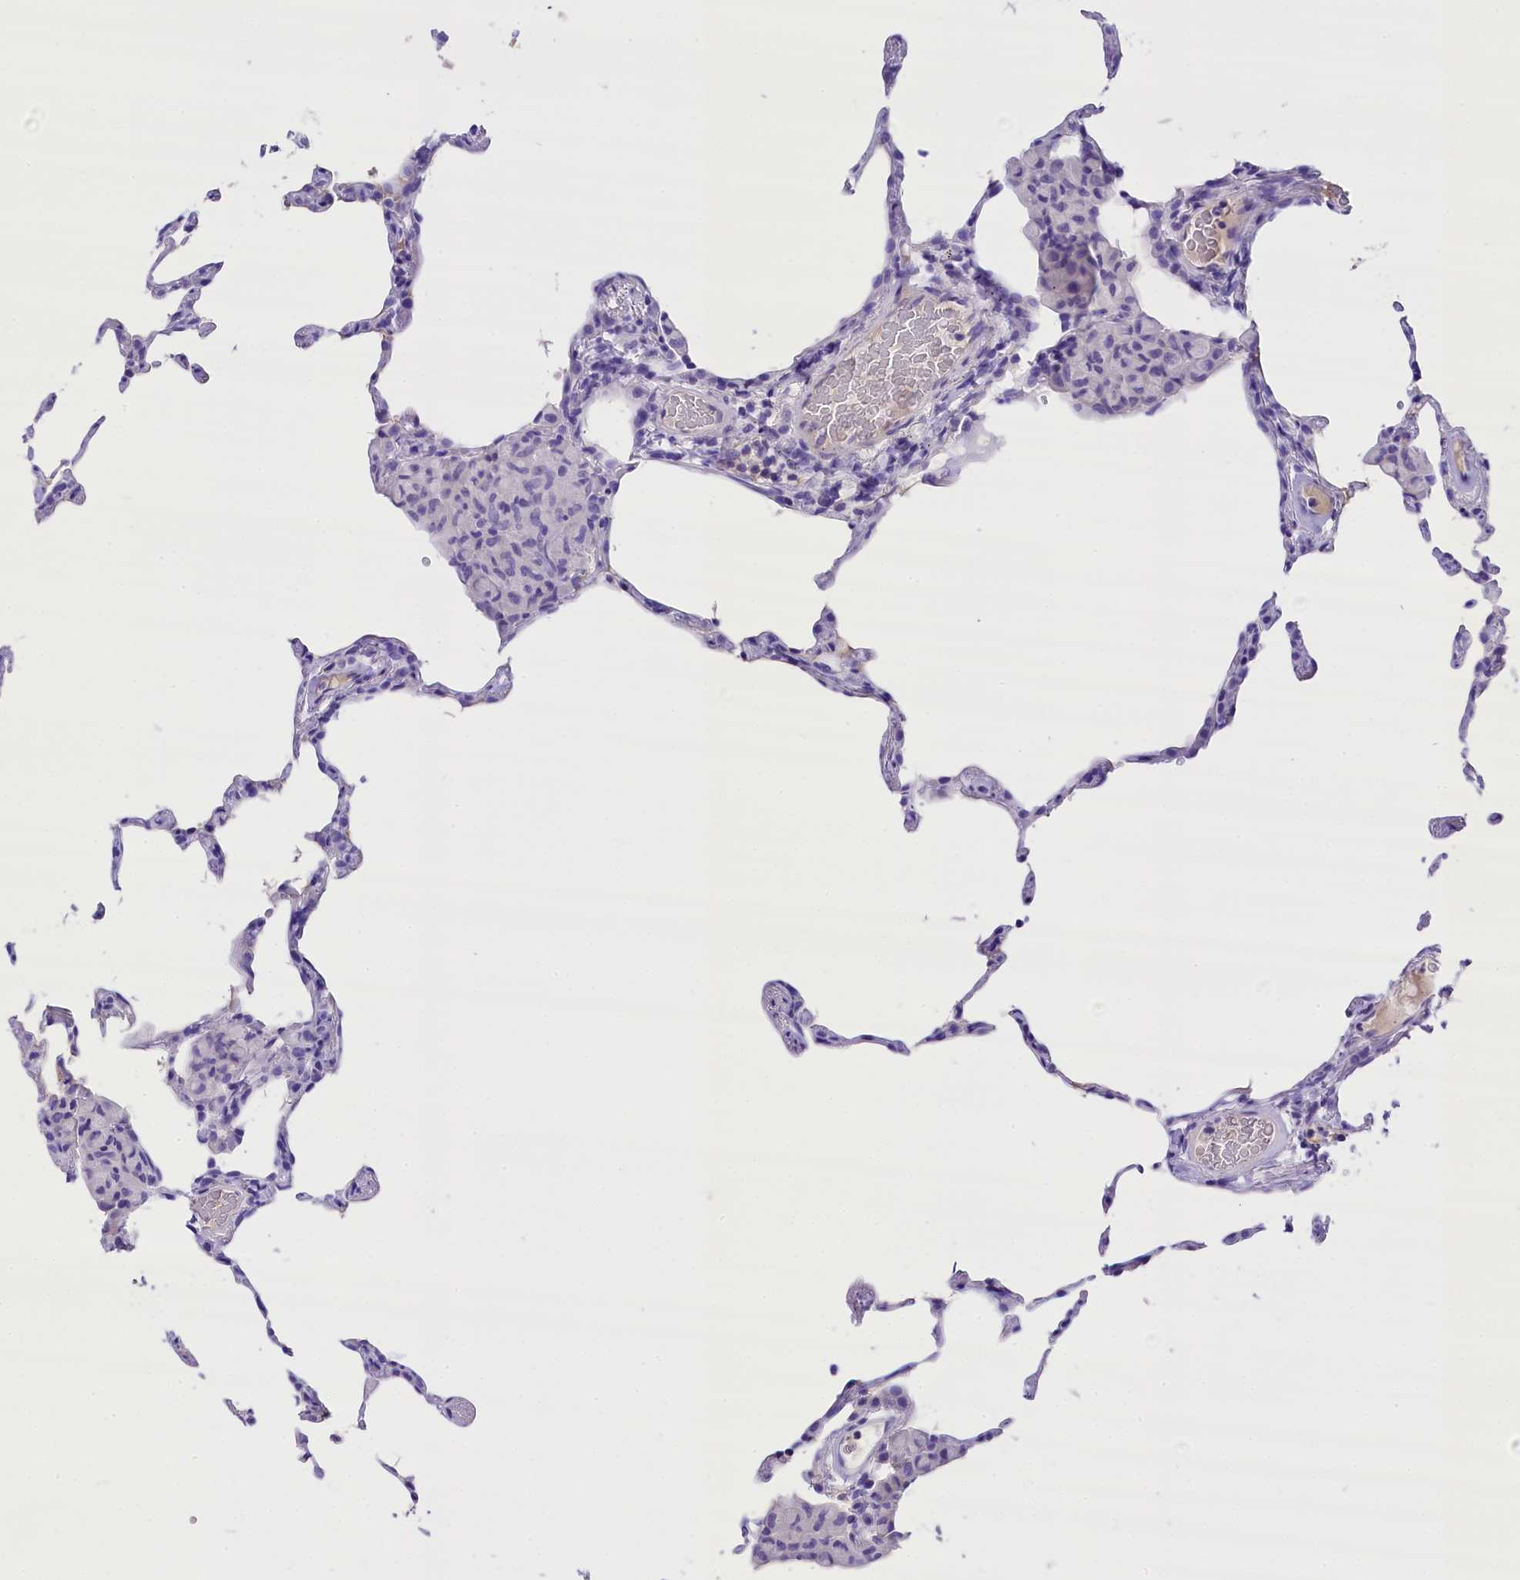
{"staining": {"intensity": "negative", "quantity": "none", "location": "none"}, "tissue": "lung", "cell_type": "Alveolar cells", "image_type": "normal", "snomed": [{"axis": "morphology", "description": "Normal tissue, NOS"}, {"axis": "topography", "description": "Lung"}], "caption": "The IHC image has no significant expression in alveolar cells of lung. (DAB immunohistochemistry visualized using brightfield microscopy, high magnification).", "gene": "SKIDA1", "patient": {"sex": "female", "age": 57}}